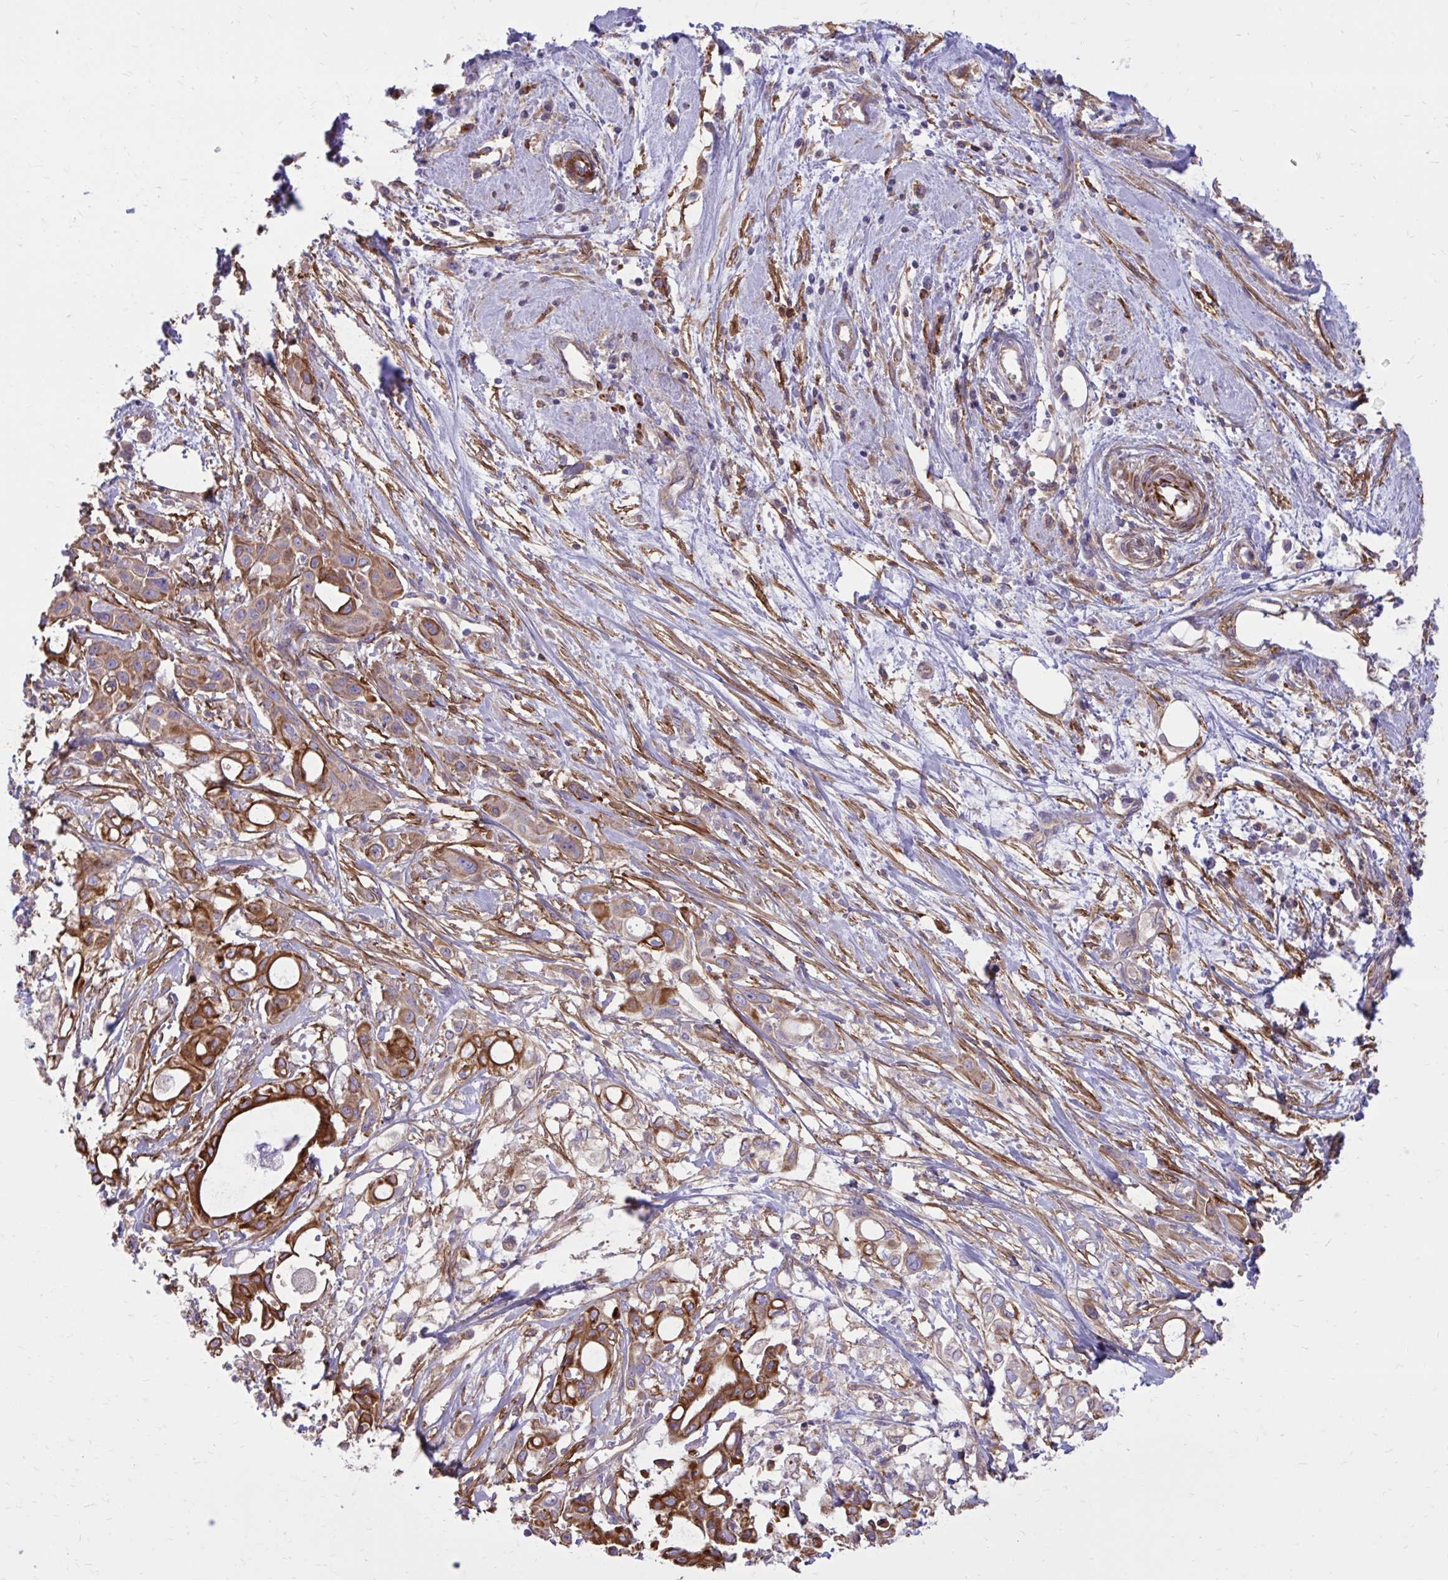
{"staining": {"intensity": "strong", "quantity": ">75%", "location": "cytoplasmic/membranous"}, "tissue": "pancreatic cancer", "cell_type": "Tumor cells", "image_type": "cancer", "snomed": [{"axis": "morphology", "description": "Adenocarcinoma, NOS"}, {"axis": "topography", "description": "Pancreas"}], "caption": "Pancreatic cancer (adenocarcinoma) stained with immunohistochemistry (IHC) demonstrates strong cytoplasmic/membranous expression in approximately >75% of tumor cells.", "gene": "FAP", "patient": {"sex": "female", "age": 68}}